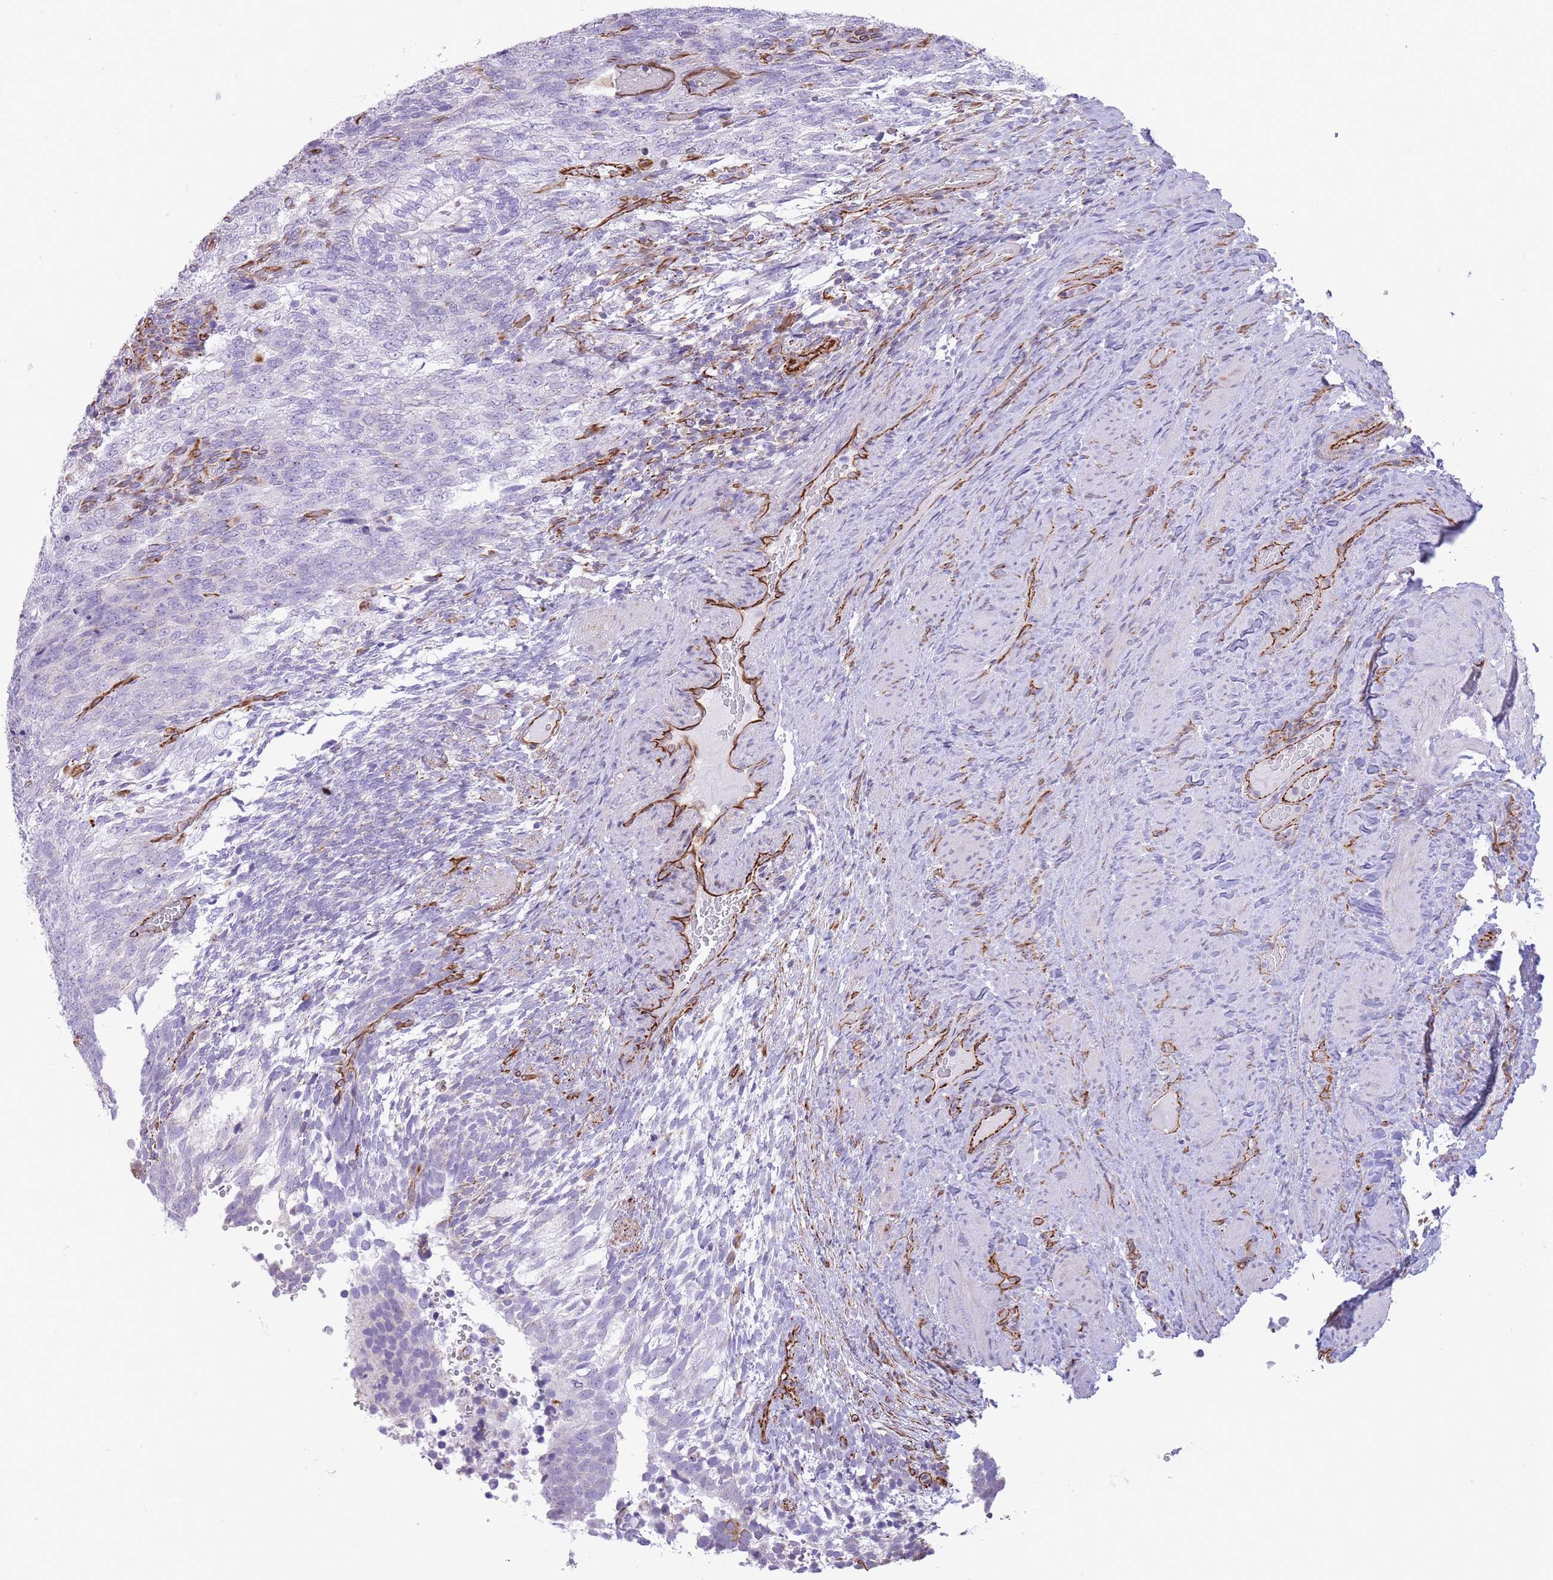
{"staining": {"intensity": "negative", "quantity": "none", "location": "none"}, "tissue": "testis cancer", "cell_type": "Tumor cells", "image_type": "cancer", "snomed": [{"axis": "morphology", "description": "Carcinoma, Embryonal, NOS"}, {"axis": "topography", "description": "Testis"}], "caption": "Tumor cells show no significant positivity in testis cancer (embryonal carcinoma).", "gene": "PTCD1", "patient": {"sex": "male", "age": 23}}